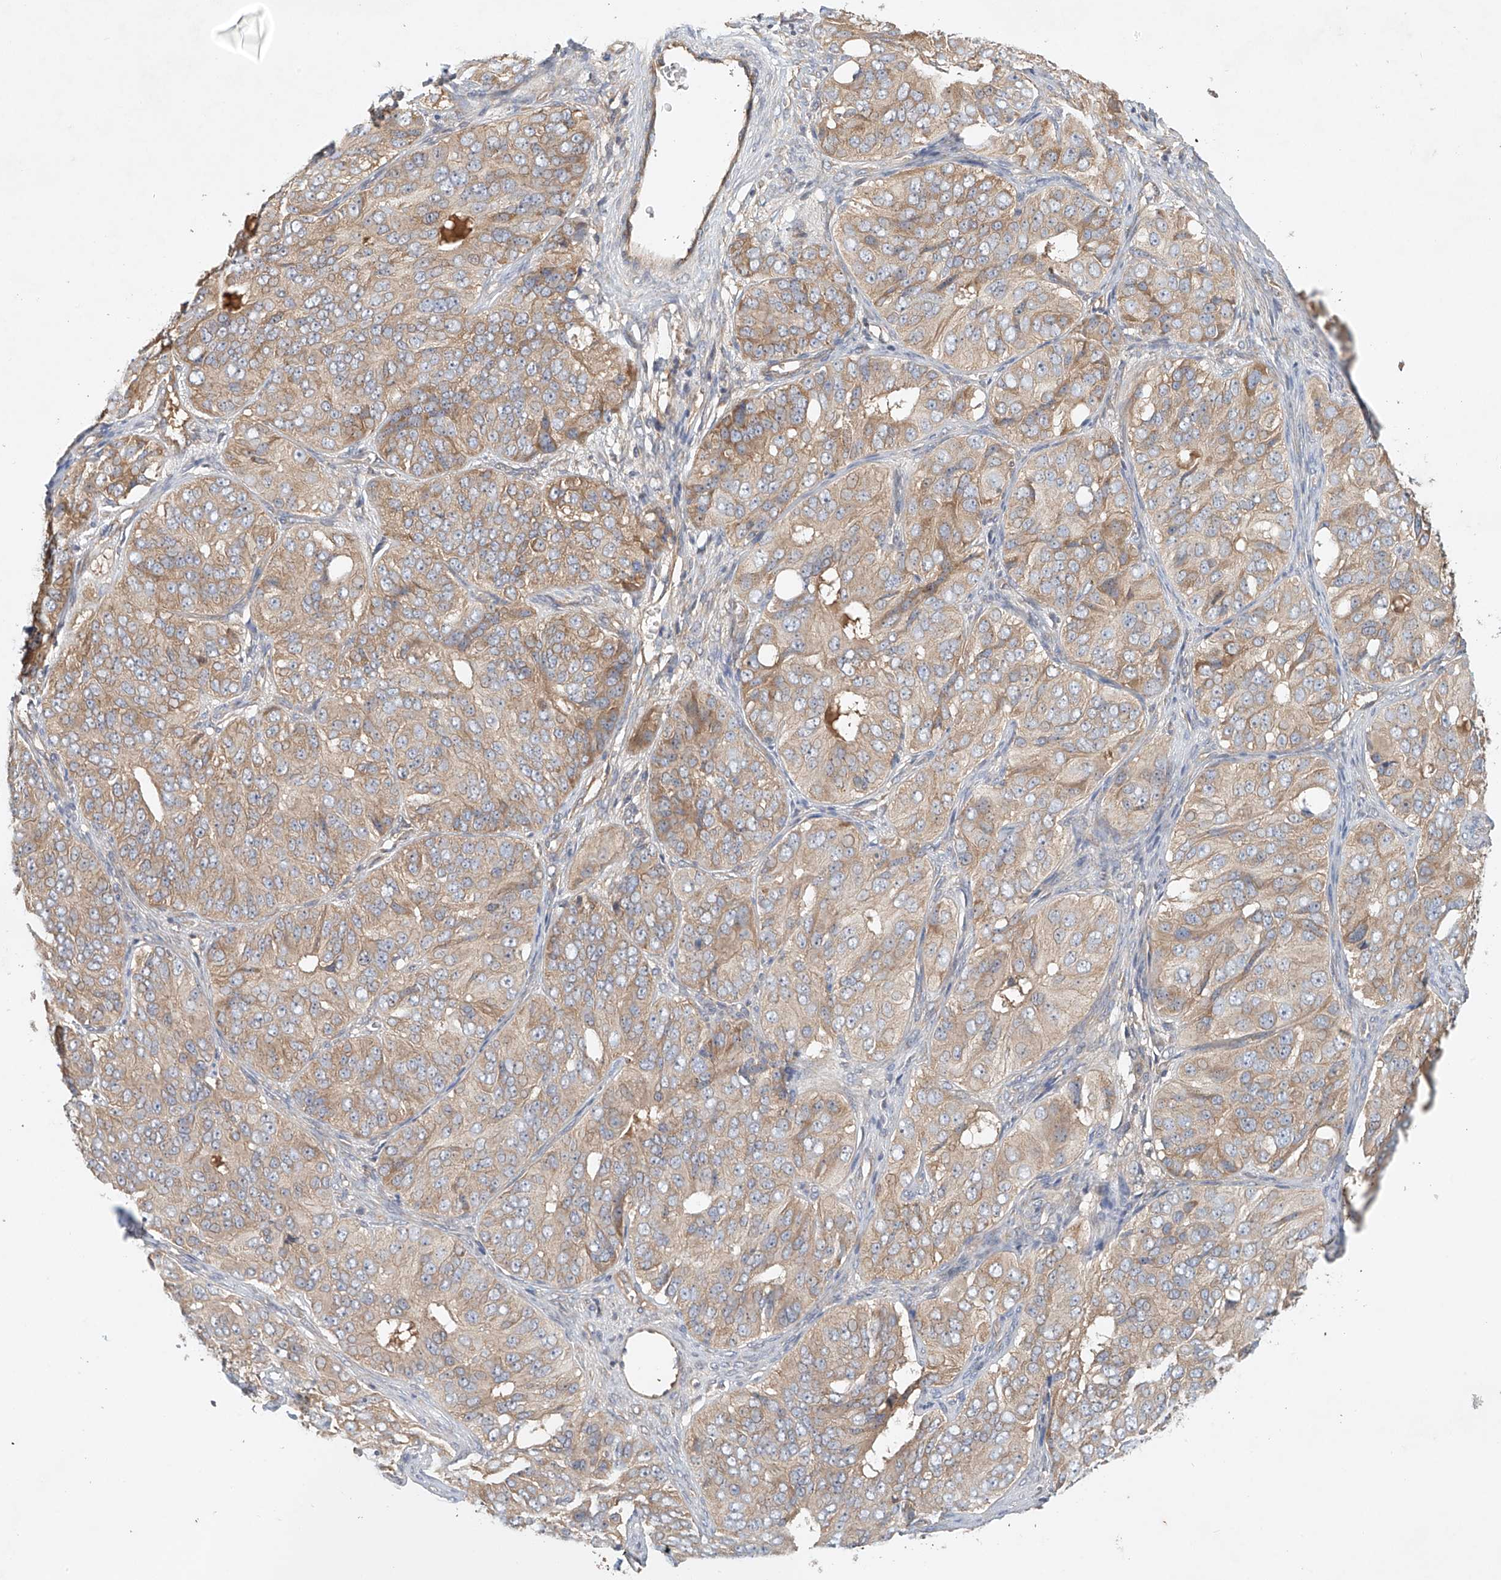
{"staining": {"intensity": "weak", "quantity": ">75%", "location": "cytoplasmic/membranous"}, "tissue": "ovarian cancer", "cell_type": "Tumor cells", "image_type": "cancer", "snomed": [{"axis": "morphology", "description": "Carcinoma, endometroid"}, {"axis": "topography", "description": "Ovary"}], "caption": "Ovarian cancer stained for a protein (brown) demonstrates weak cytoplasmic/membranous positive staining in approximately >75% of tumor cells.", "gene": "LYRM9", "patient": {"sex": "female", "age": 51}}